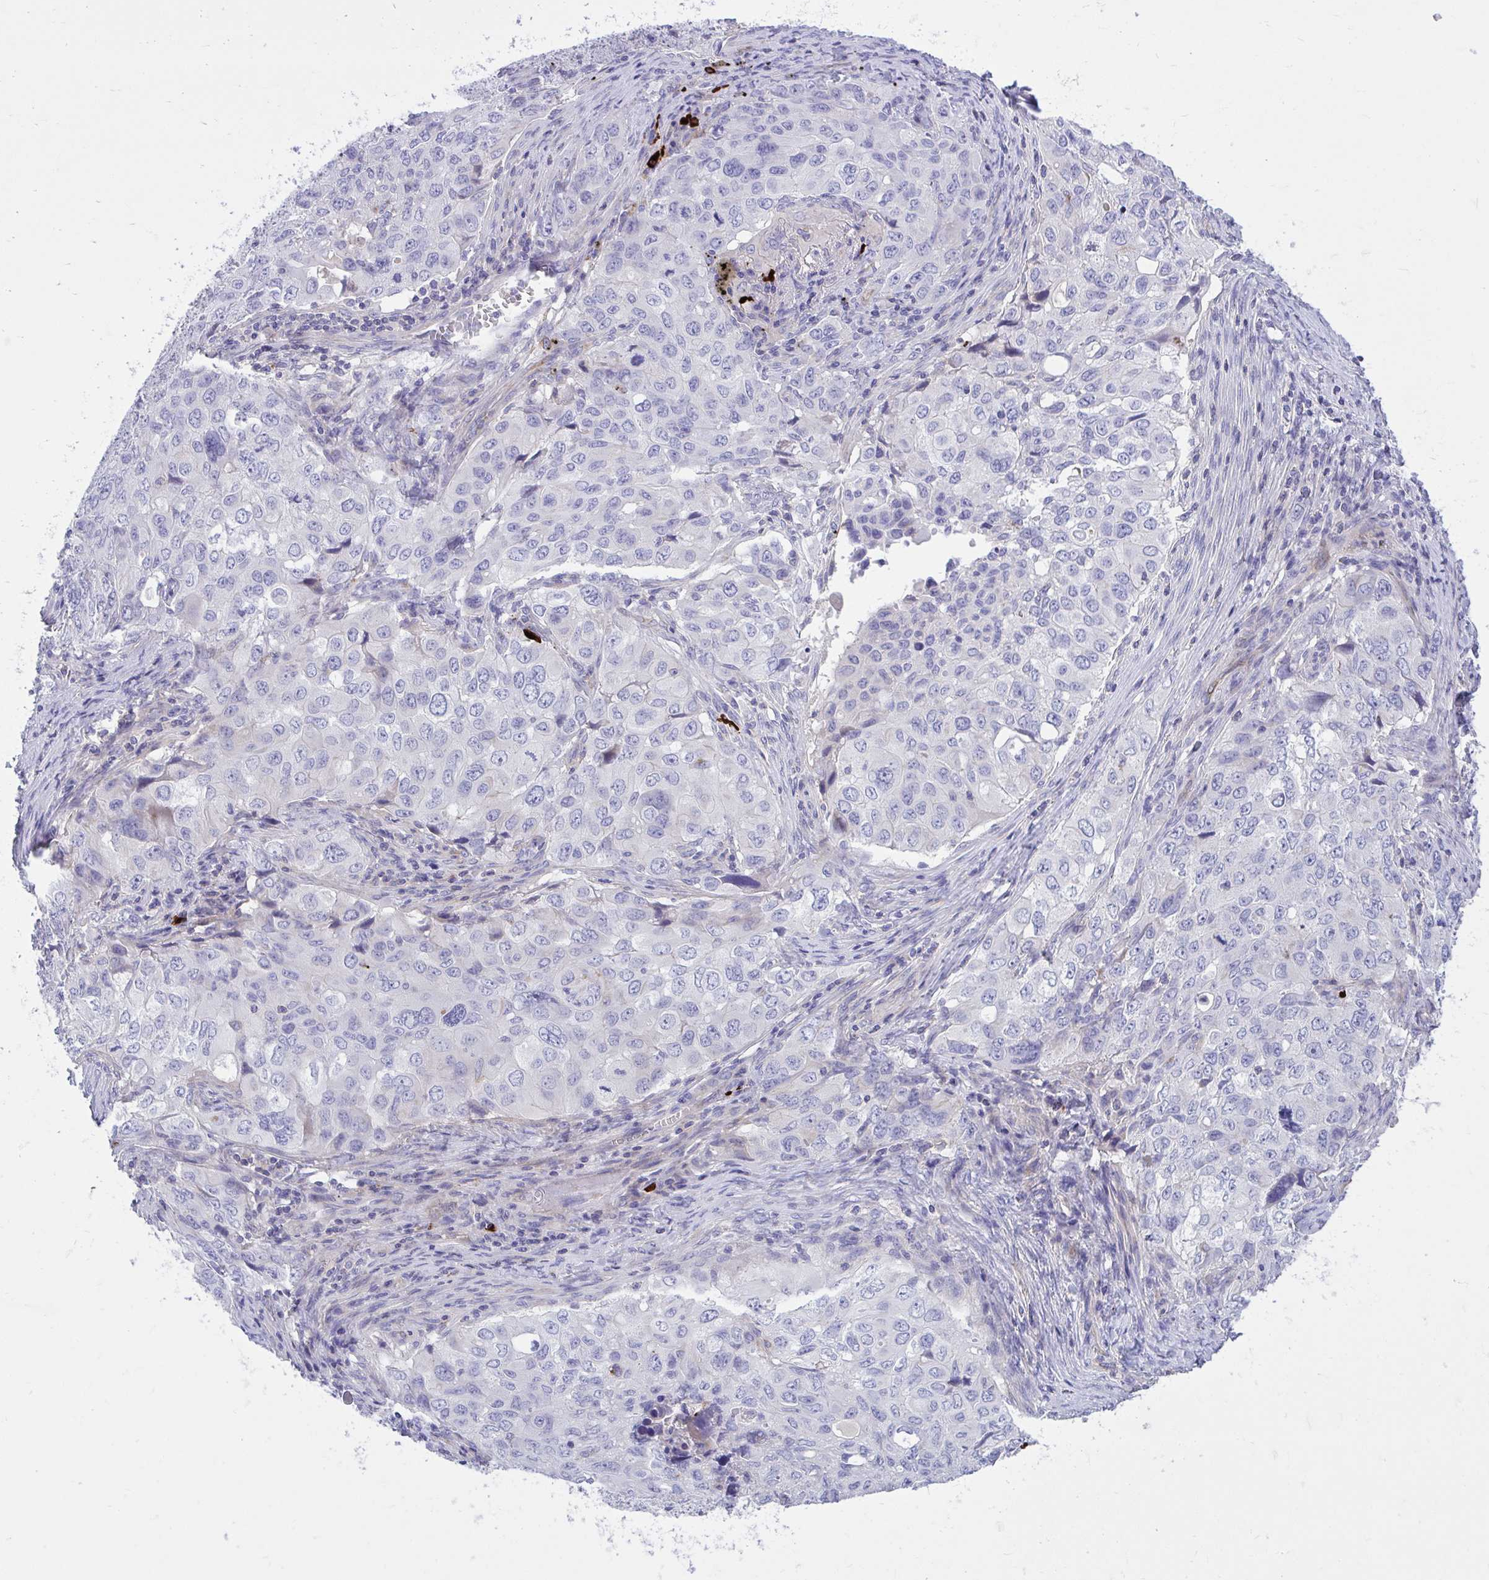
{"staining": {"intensity": "negative", "quantity": "none", "location": "none"}, "tissue": "lung cancer", "cell_type": "Tumor cells", "image_type": "cancer", "snomed": [{"axis": "morphology", "description": "Adenocarcinoma, NOS"}, {"axis": "morphology", "description": "Adenocarcinoma, metastatic, NOS"}, {"axis": "topography", "description": "Lymph node"}, {"axis": "topography", "description": "Lung"}], "caption": "Lung cancer (adenocarcinoma) was stained to show a protein in brown. There is no significant staining in tumor cells. Nuclei are stained in blue.", "gene": "TP53I11", "patient": {"sex": "female", "age": 42}}